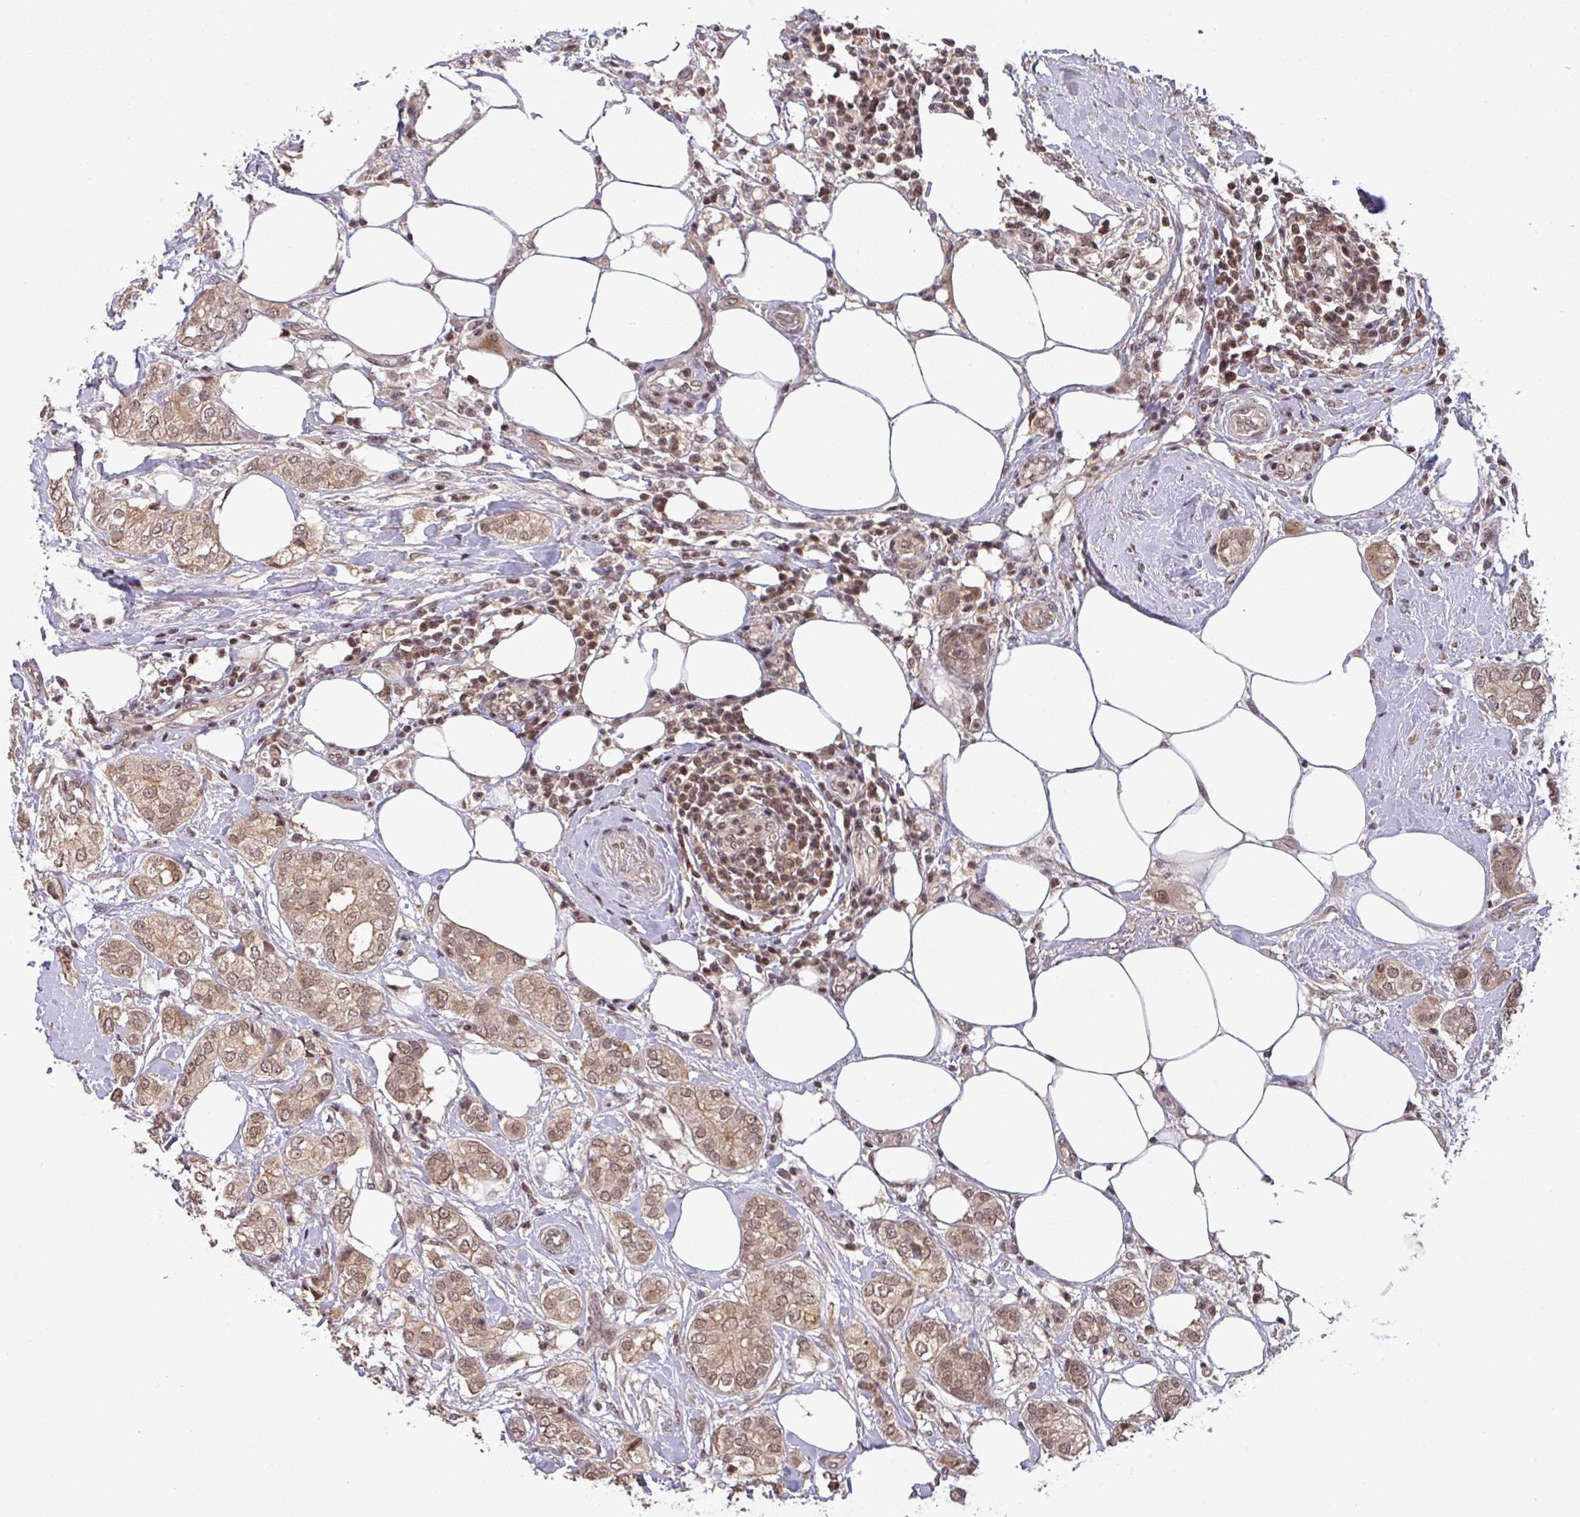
{"staining": {"intensity": "moderate", "quantity": ">75%", "location": "nuclear"}, "tissue": "breast cancer", "cell_type": "Tumor cells", "image_type": "cancer", "snomed": [{"axis": "morphology", "description": "Duct carcinoma"}, {"axis": "topography", "description": "Breast"}], "caption": "Tumor cells display medium levels of moderate nuclear staining in approximately >75% of cells in breast cancer (invasive ductal carcinoma).", "gene": "ZBTB14", "patient": {"sex": "female", "age": 73}}